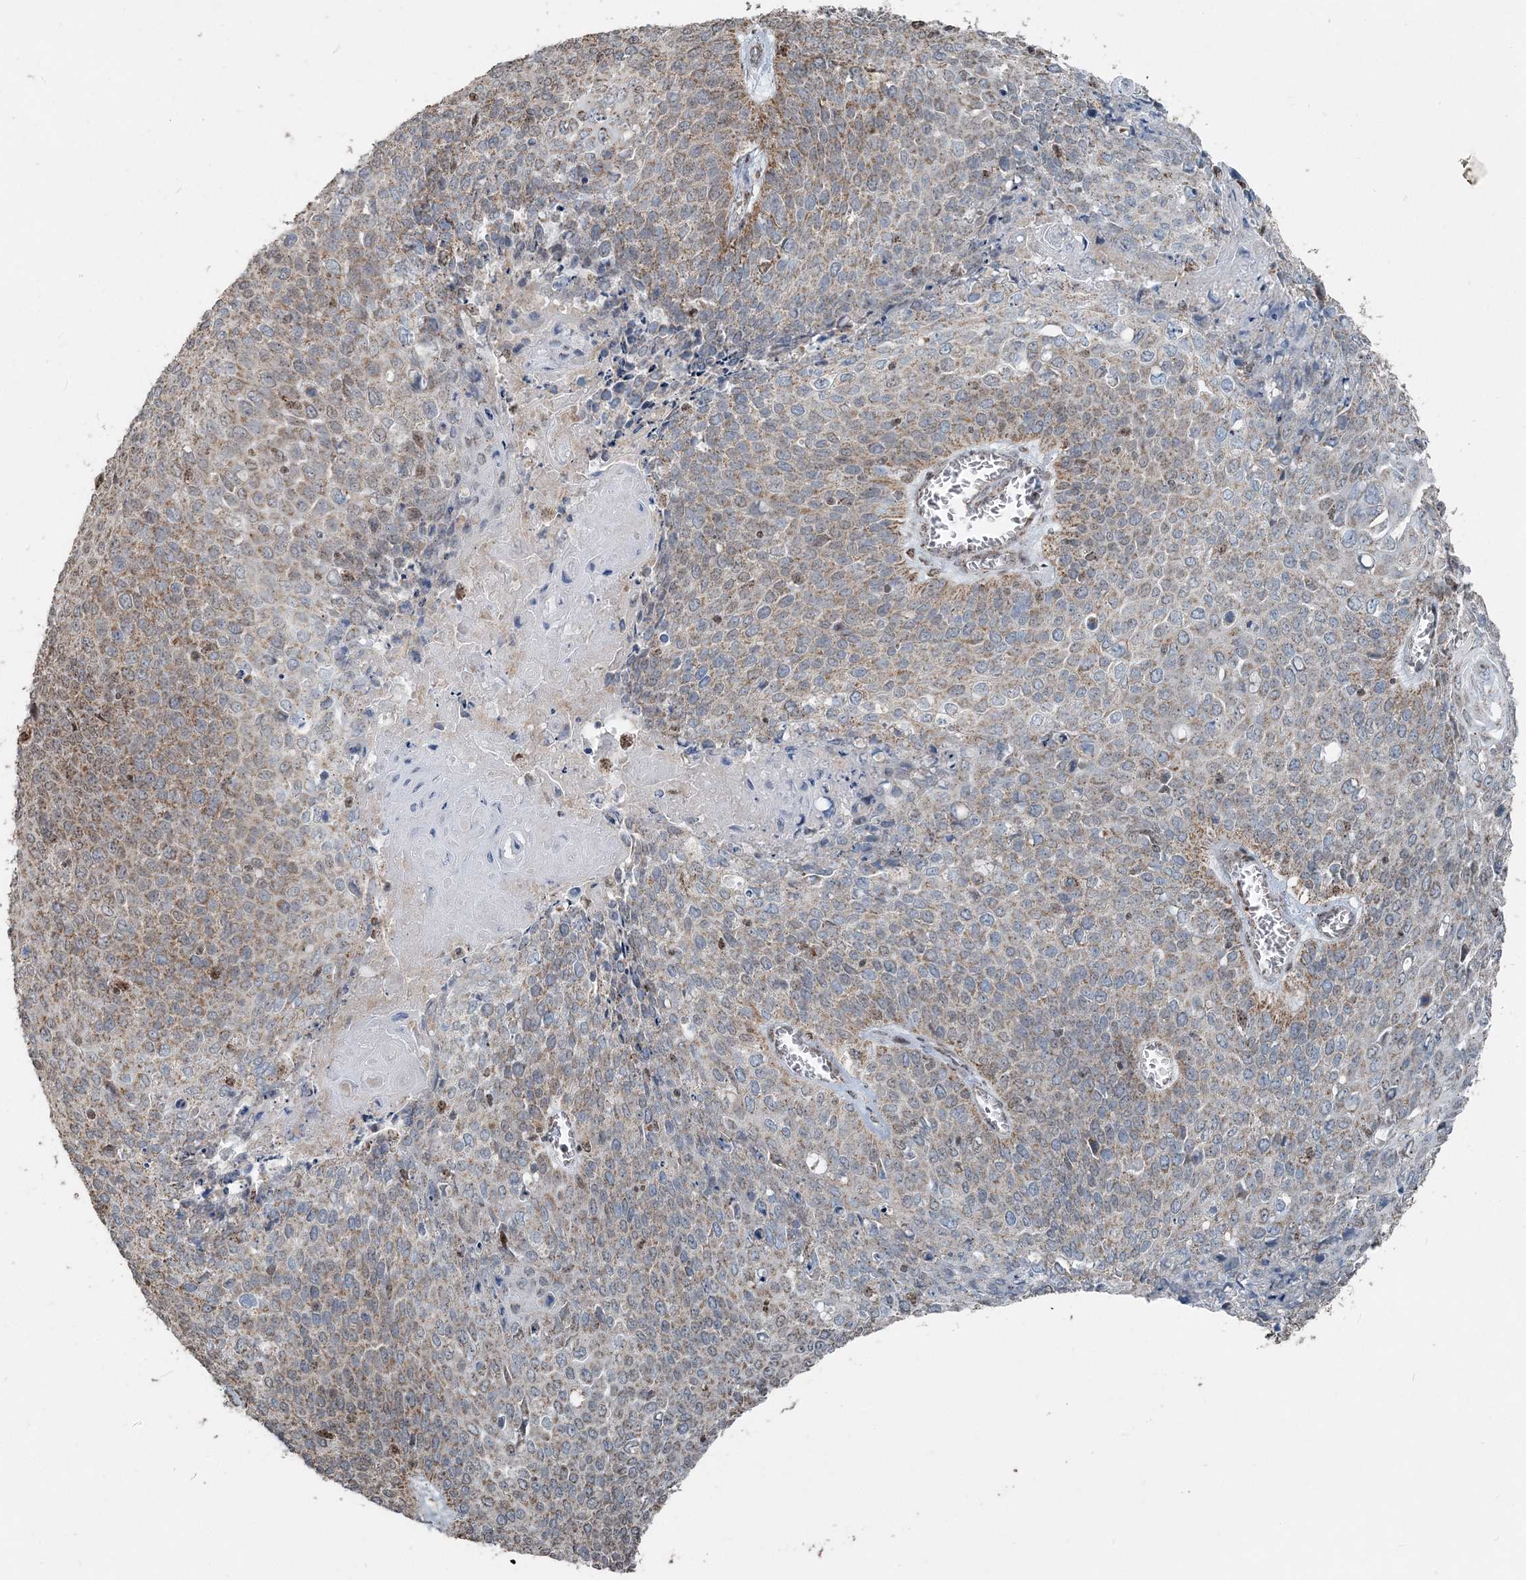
{"staining": {"intensity": "moderate", "quantity": ">75%", "location": "cytoplasmic/membranous"}, "tissue": "cervical cancer", "cell_type": "Tumor cells", "image_type": "cancer", "snomed": [{"axis": "morphology", "description": "Squamous cell carcinoma, NOS"}, {"axis": "topography", "description": "Cervix"}], "caption": "This is an image of immunohistochemistry staining of cervical squamous cell carcinoma, which shows moderate expression in the cytoplasmic/membranous of tumor cells.", "gene": "SUCLG1", "patient": {"sex": "female", "age": 39}}